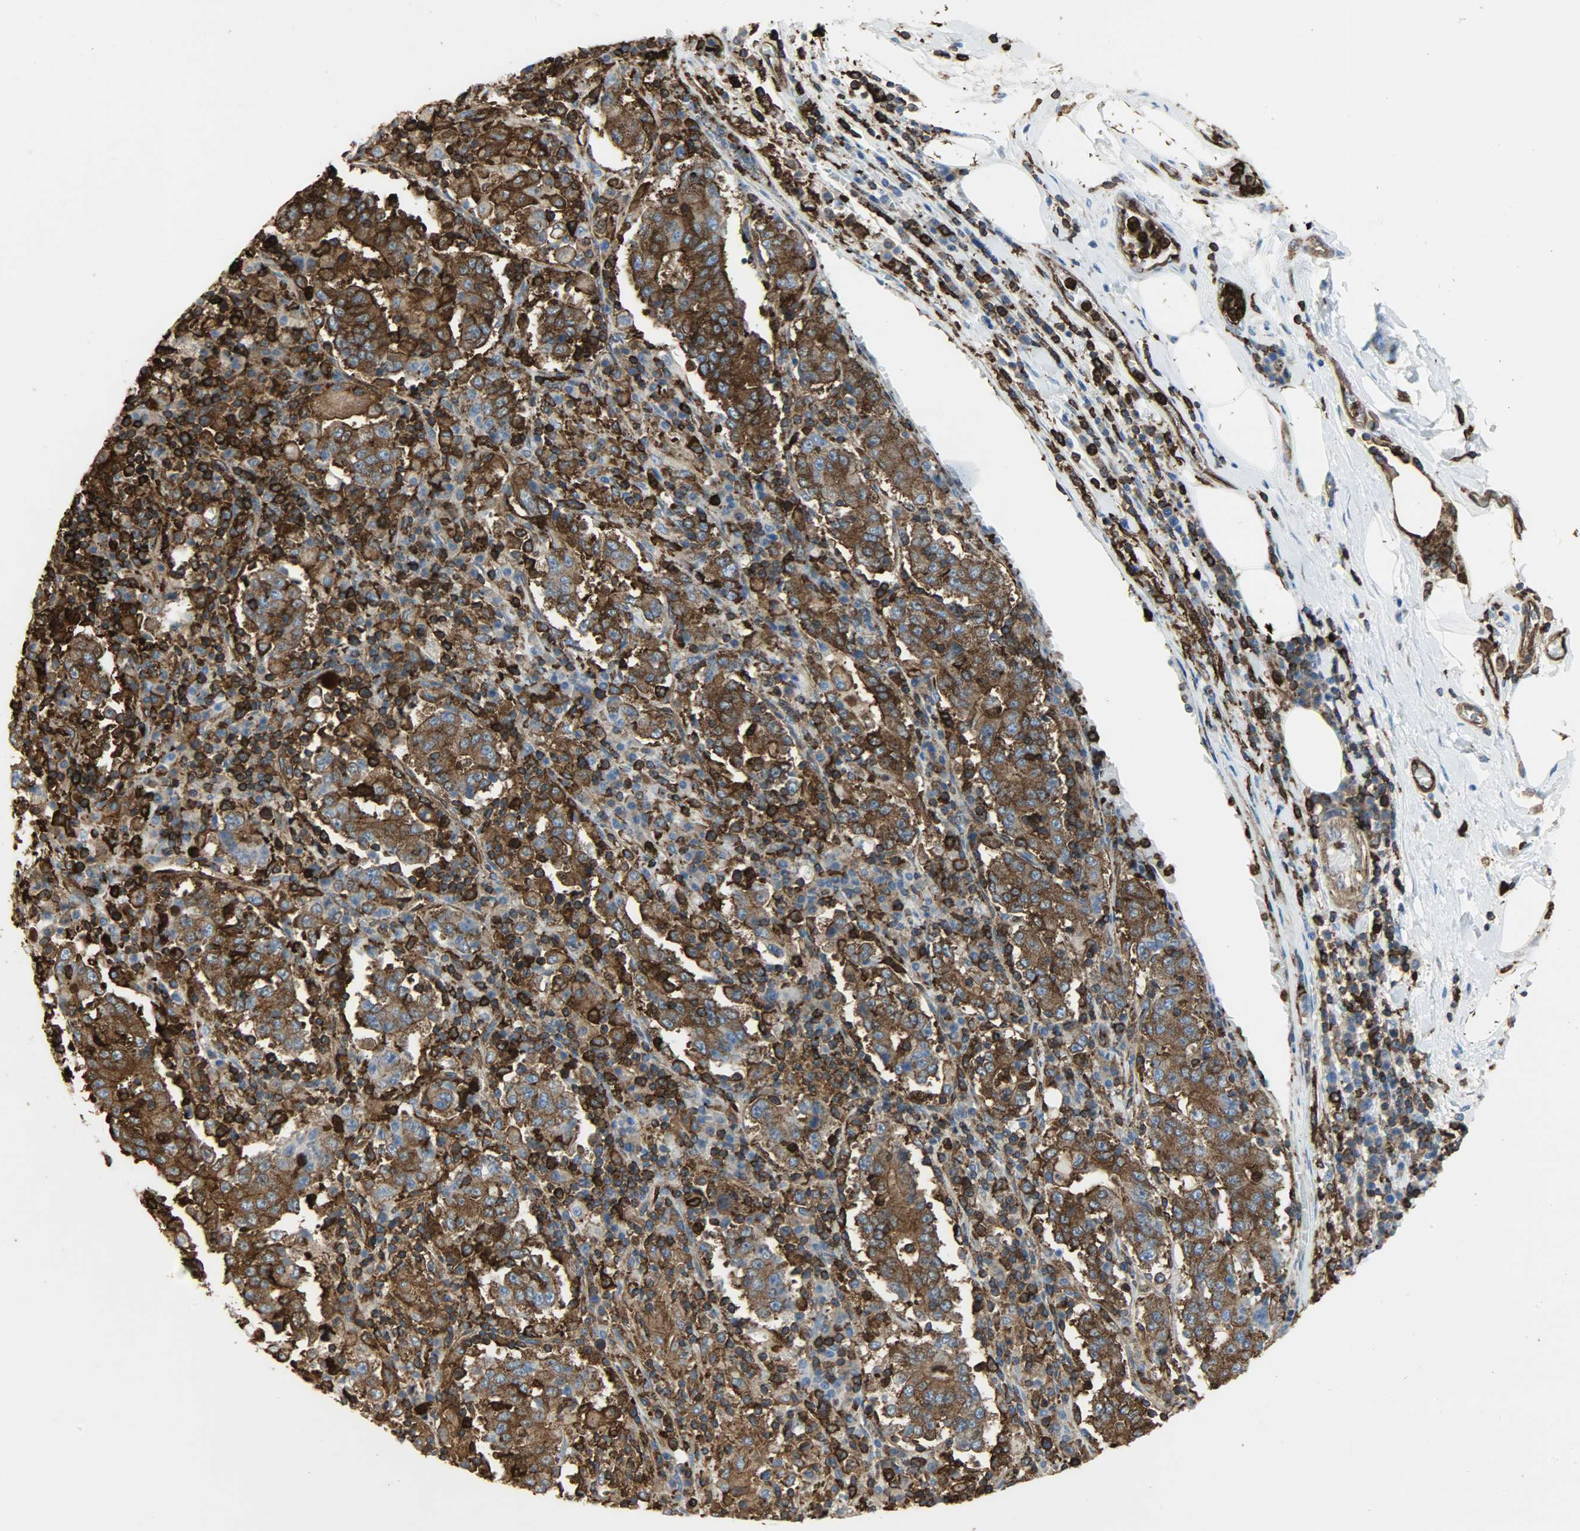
{"staining": {"intensity": "strong", "quantity": ">75%", "location": "cytoplasmic/membranous"}, "tissue": "stomach cancer", "cell_type": "Tumor cells", "image_type": "cancer", "snomed": [{"axis": "morphology", "description": "Normal tissue, NOS"}, {"axis": "morphology", "description": "Adenocarcinoma, NOS"}, {"axis": "topography", "description": "Stomach, upper"}, {"axis": "topography", "description": "Stomach"}], "caption": "The immunohistochemical stain shows strong cytoplasmic/membranous positivity in tumor cells of stomach adenocarcinoma tissue.", "gene": "VASP", "patient": {"sex": "male", "age": 59}}